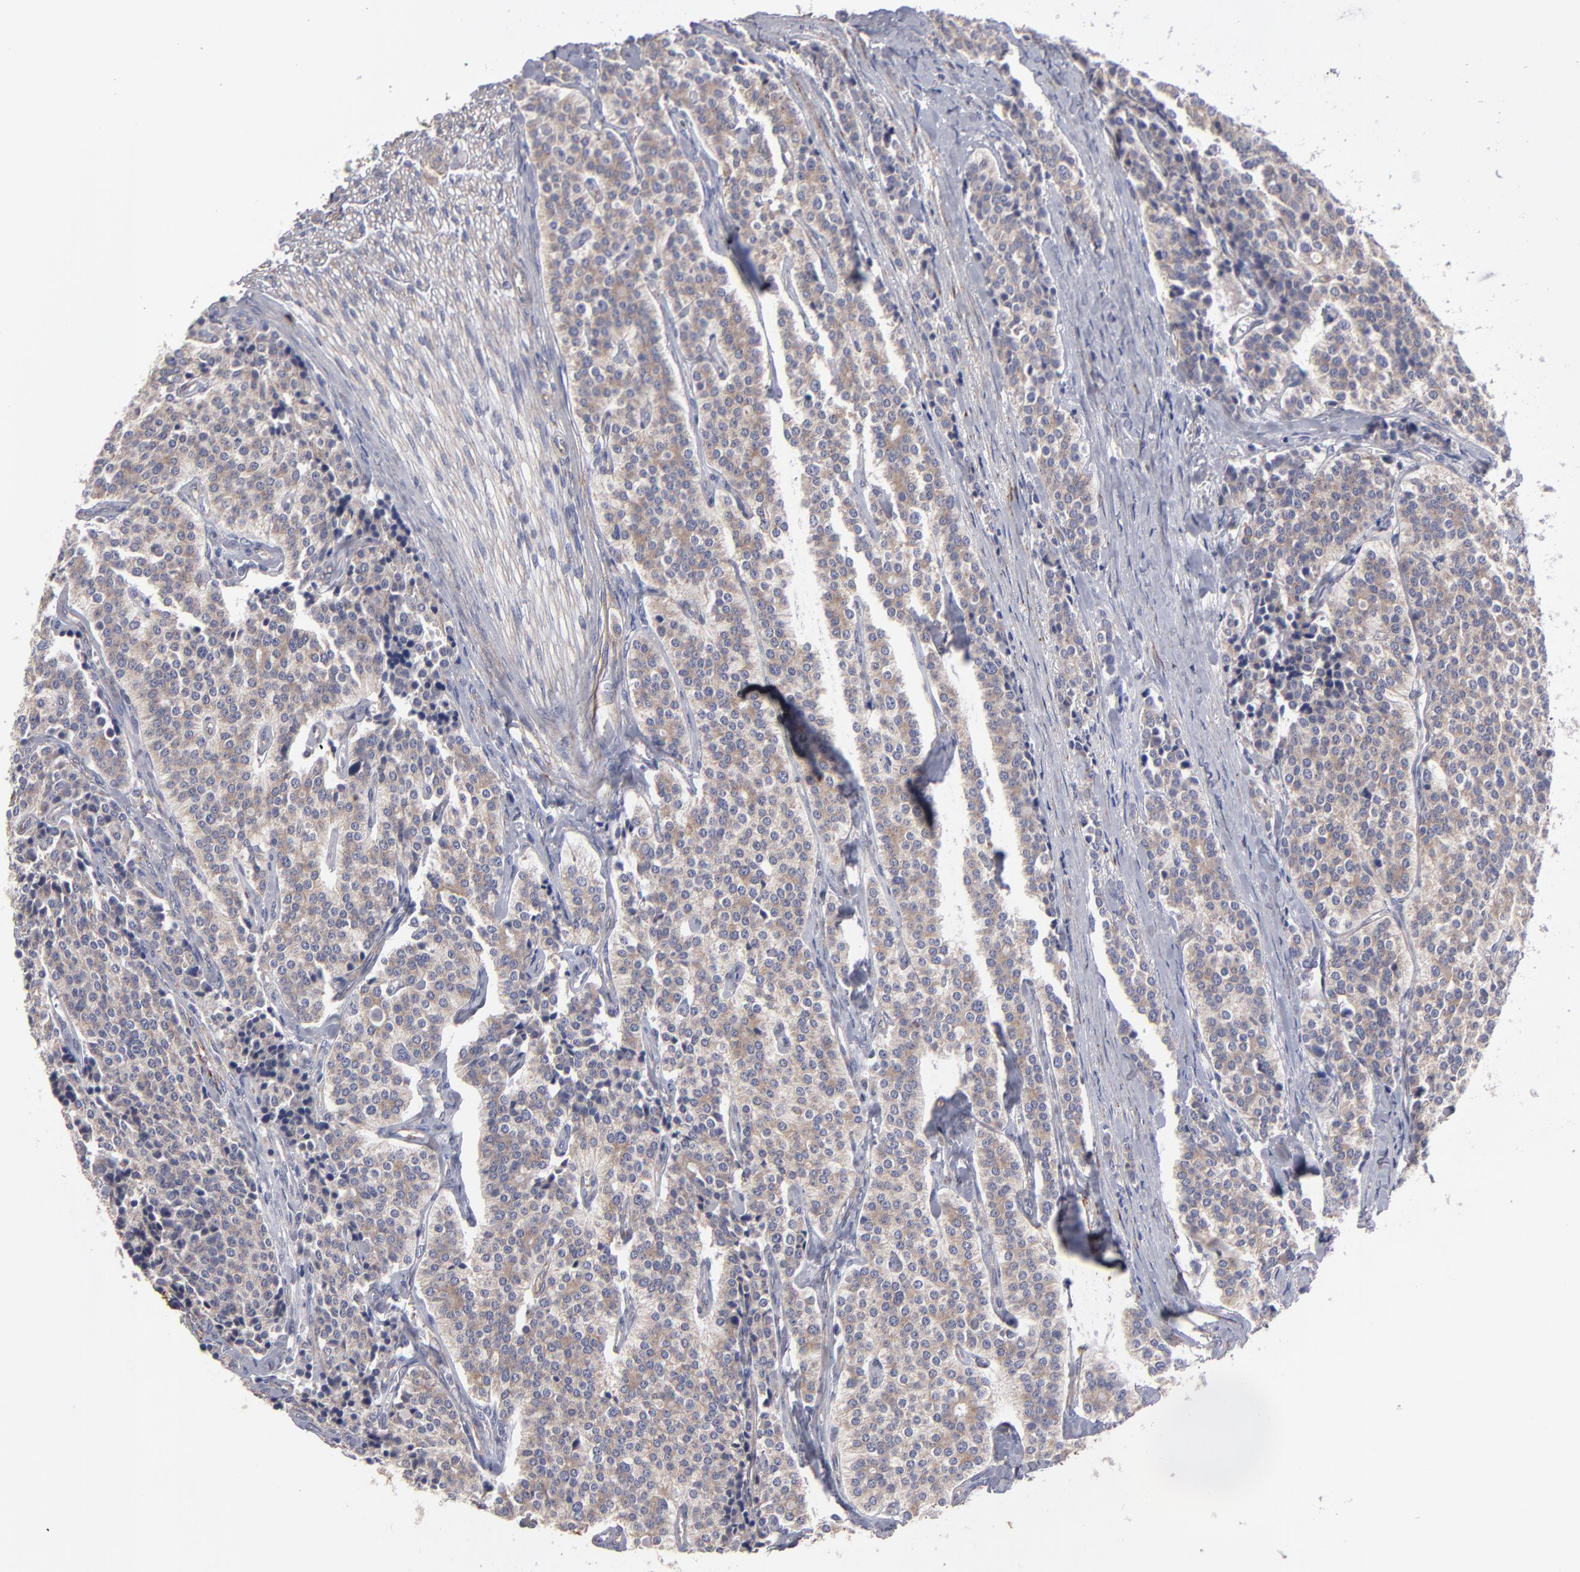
{"staining": {"intensity": "weak", "quantity": ">75%", "location": "cytoplasmic/membranous"}, "tissue": "carcinoid", "cell_type": "Tumor cells", "image_type": "cancer", "snomed": [{"axis": "morphology", "description": "Carcinoid, malignant, NOS"}, {"axis": "topography", "description": "Small intestine"}], "caption": "Human carcinoid stained with a protein marker shows weak staining in tumor cells.", "gene": "SLMAP", "patient": {"sex": "male", "age": 63}}